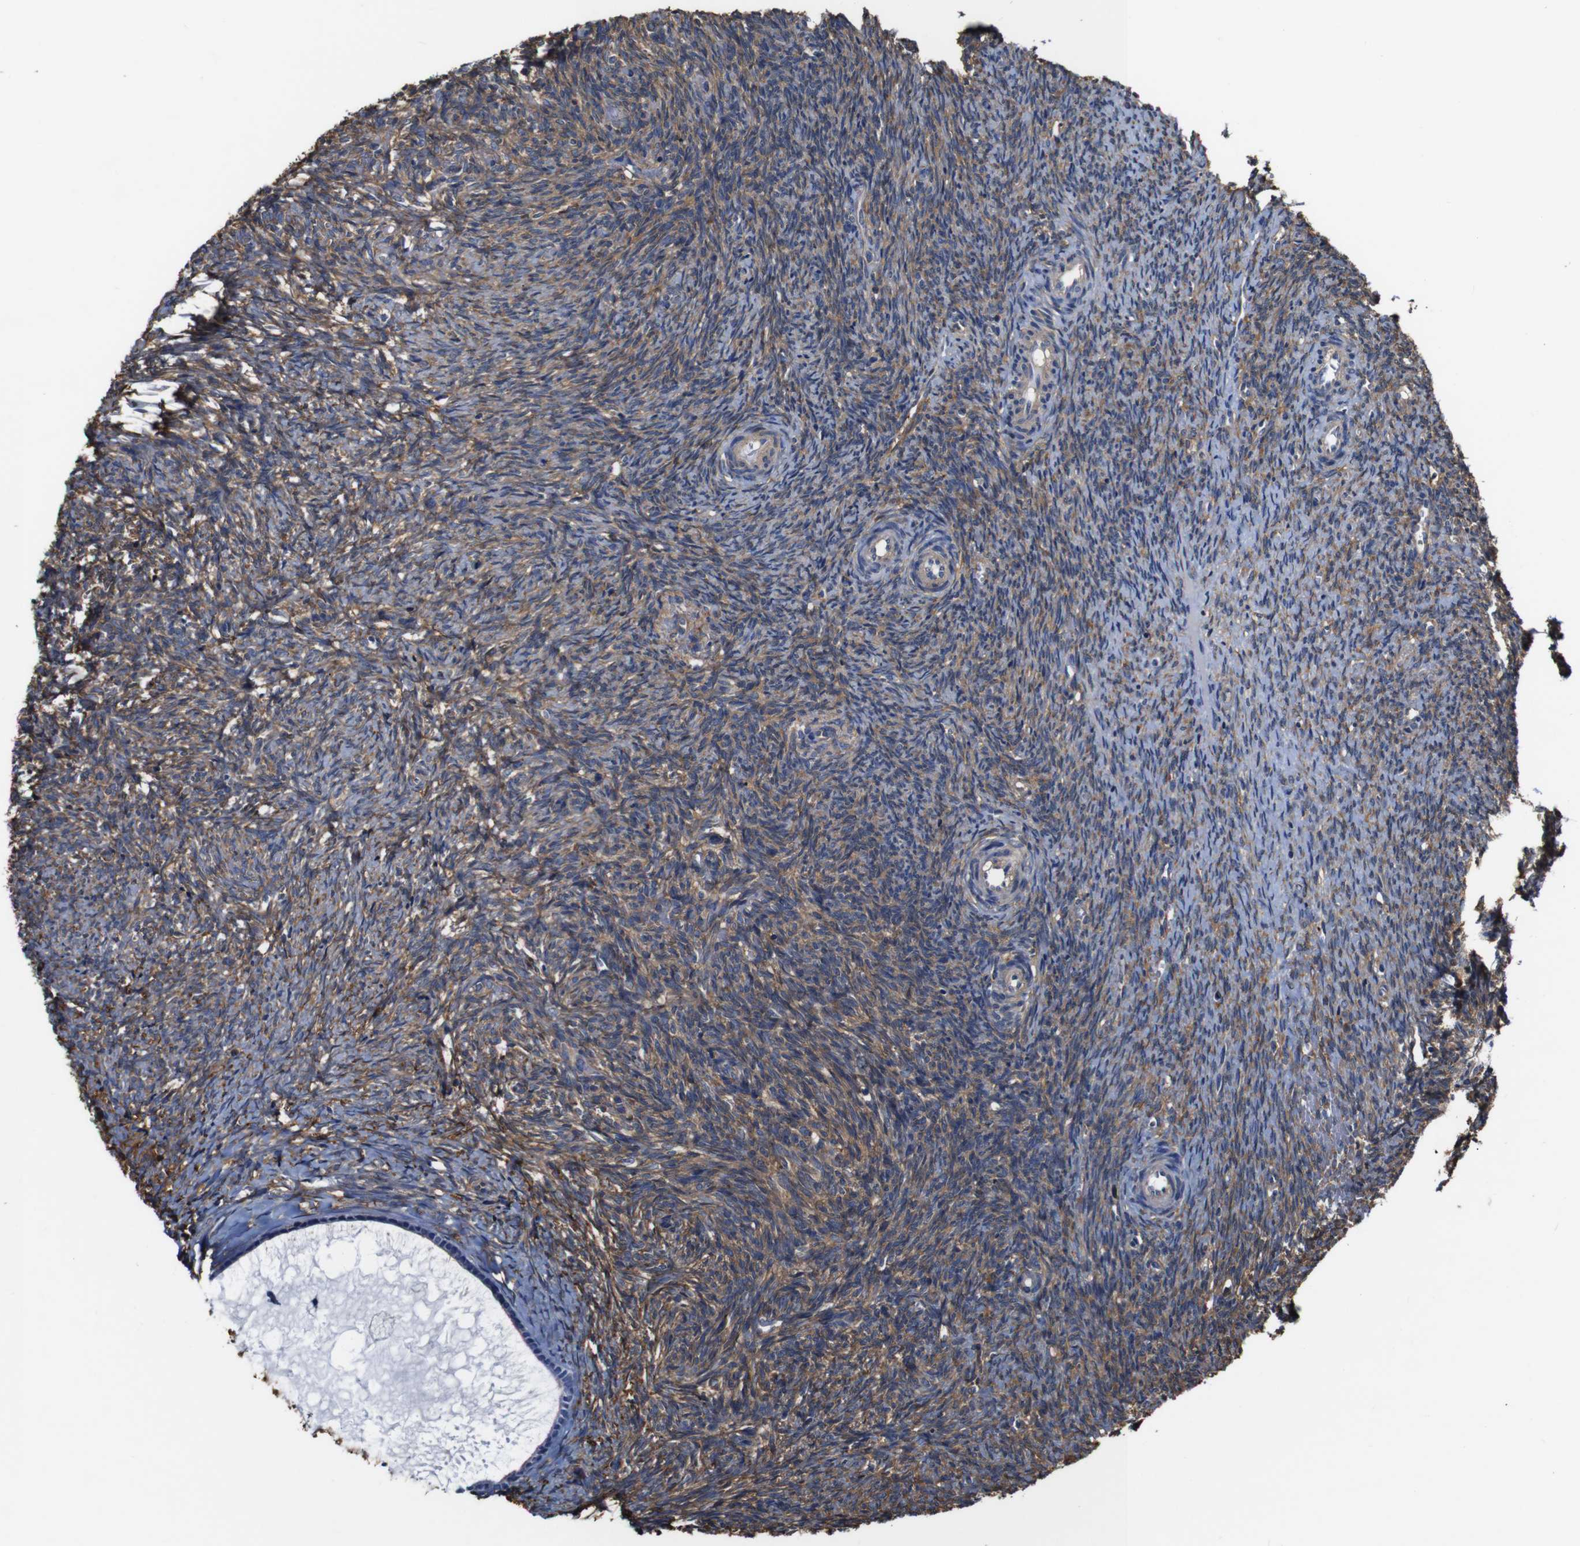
{"staining": {"intensity": "moderate", "quantity": ">75%", "location": "cytoplasmic/membranous"}, "tissue": "ovary", "cell_type": "Follicle cells", "image_type": "normal", "snomed": [{"axis": "morphology", "description": "Normal tissue, NOS"}, {"axis": "topography", "description": "Ovary"}], "caption": "IHC image of normal ovary stained for a protein (brown), which exhibits medium levels of moderate cytoplasmic/membranous positivity in about >75% of follicle cells.", "gene": "PI4KA", "patient": {"sex": "female", "age": 41}}